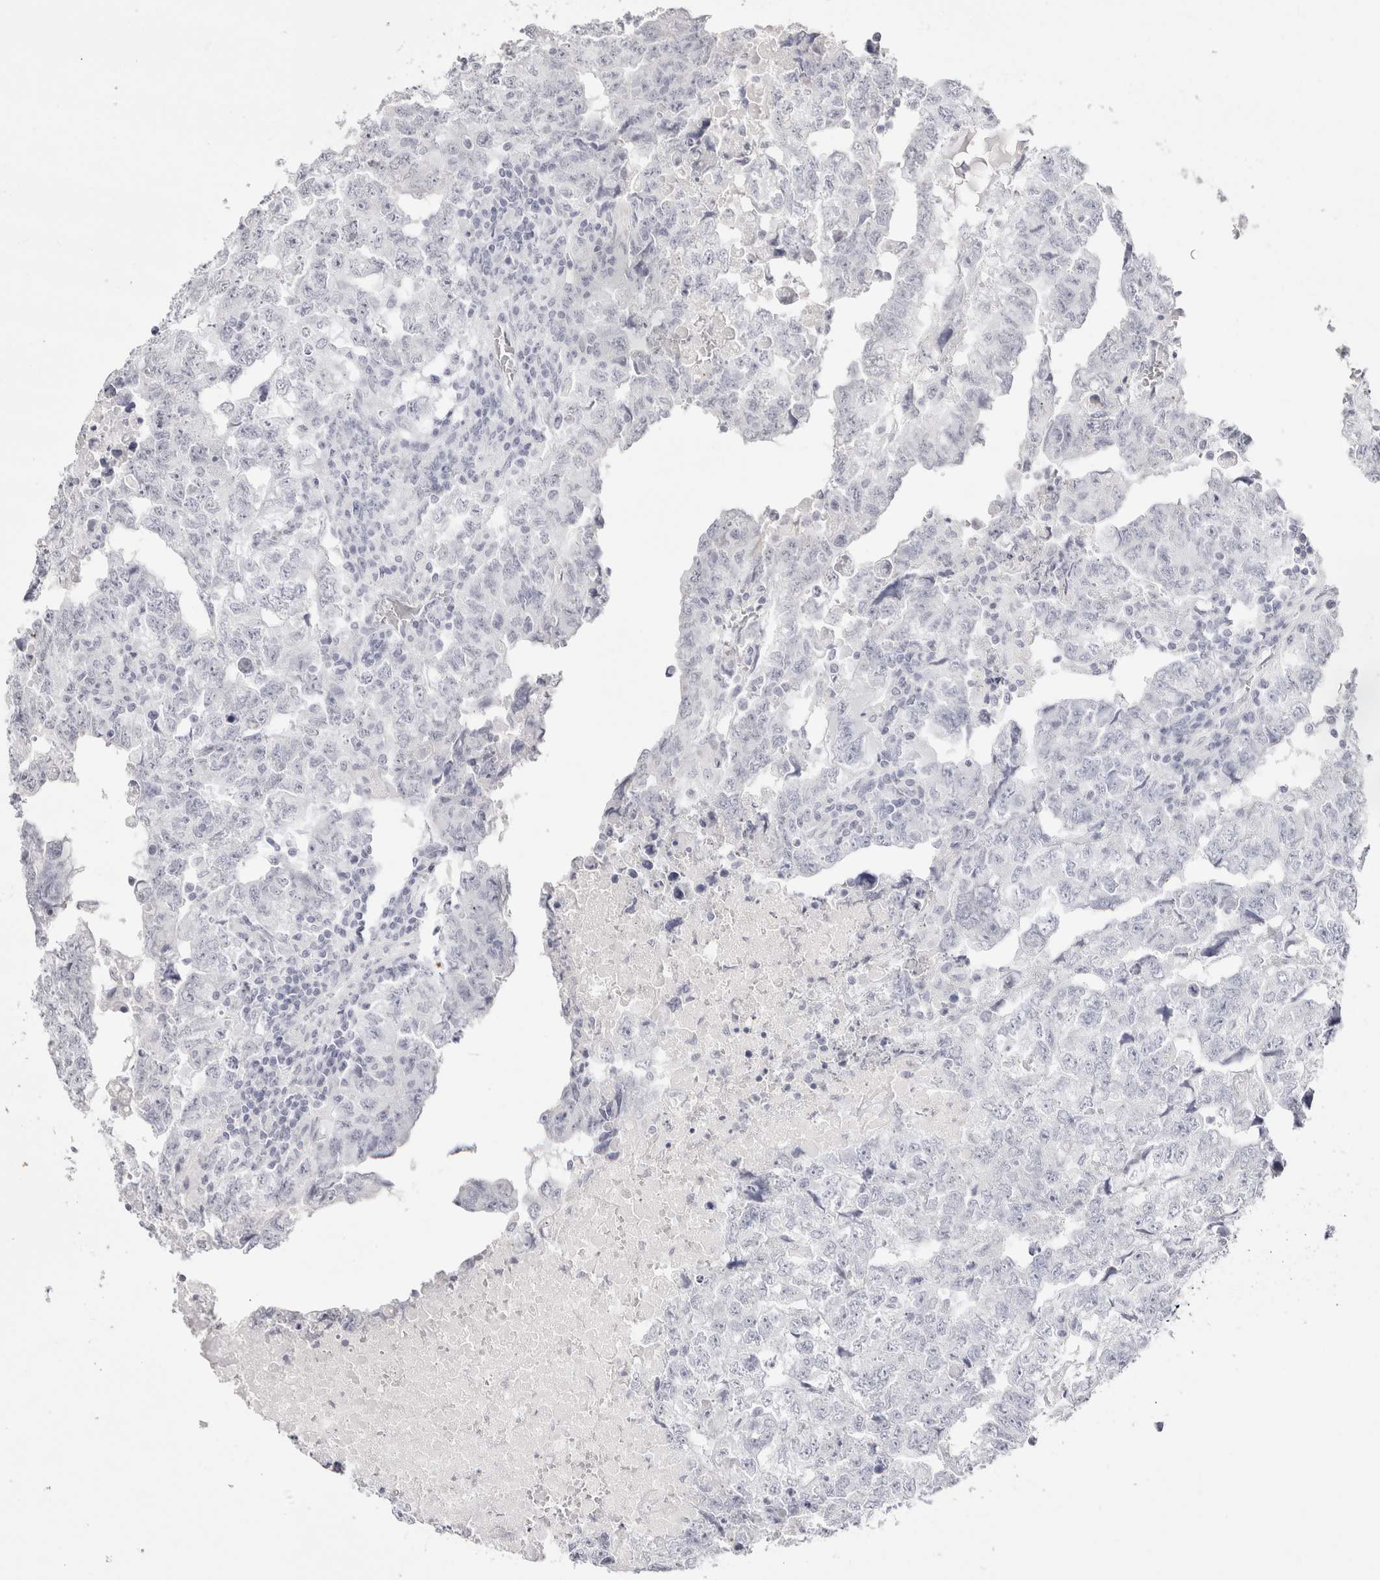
{"staining": {"intensity": "negative", "quantity": "none", "location": "none"}, "tissue": "testis cancer", "cell_type": "Tumor cells", "image_type": "cancer", "snomed": [{"axis": "morphology", "description": "Carcinoma, Embryonal, NOS"}, {"axis": "topography", "description": "Testis"}], "caption": "Immunohistochemistry (IHC) of human testis embryonal carcinoma displays no staining in tumor cells.", "gene": "GARIN1A", "patient": {"sex": "male", "age": 36}}